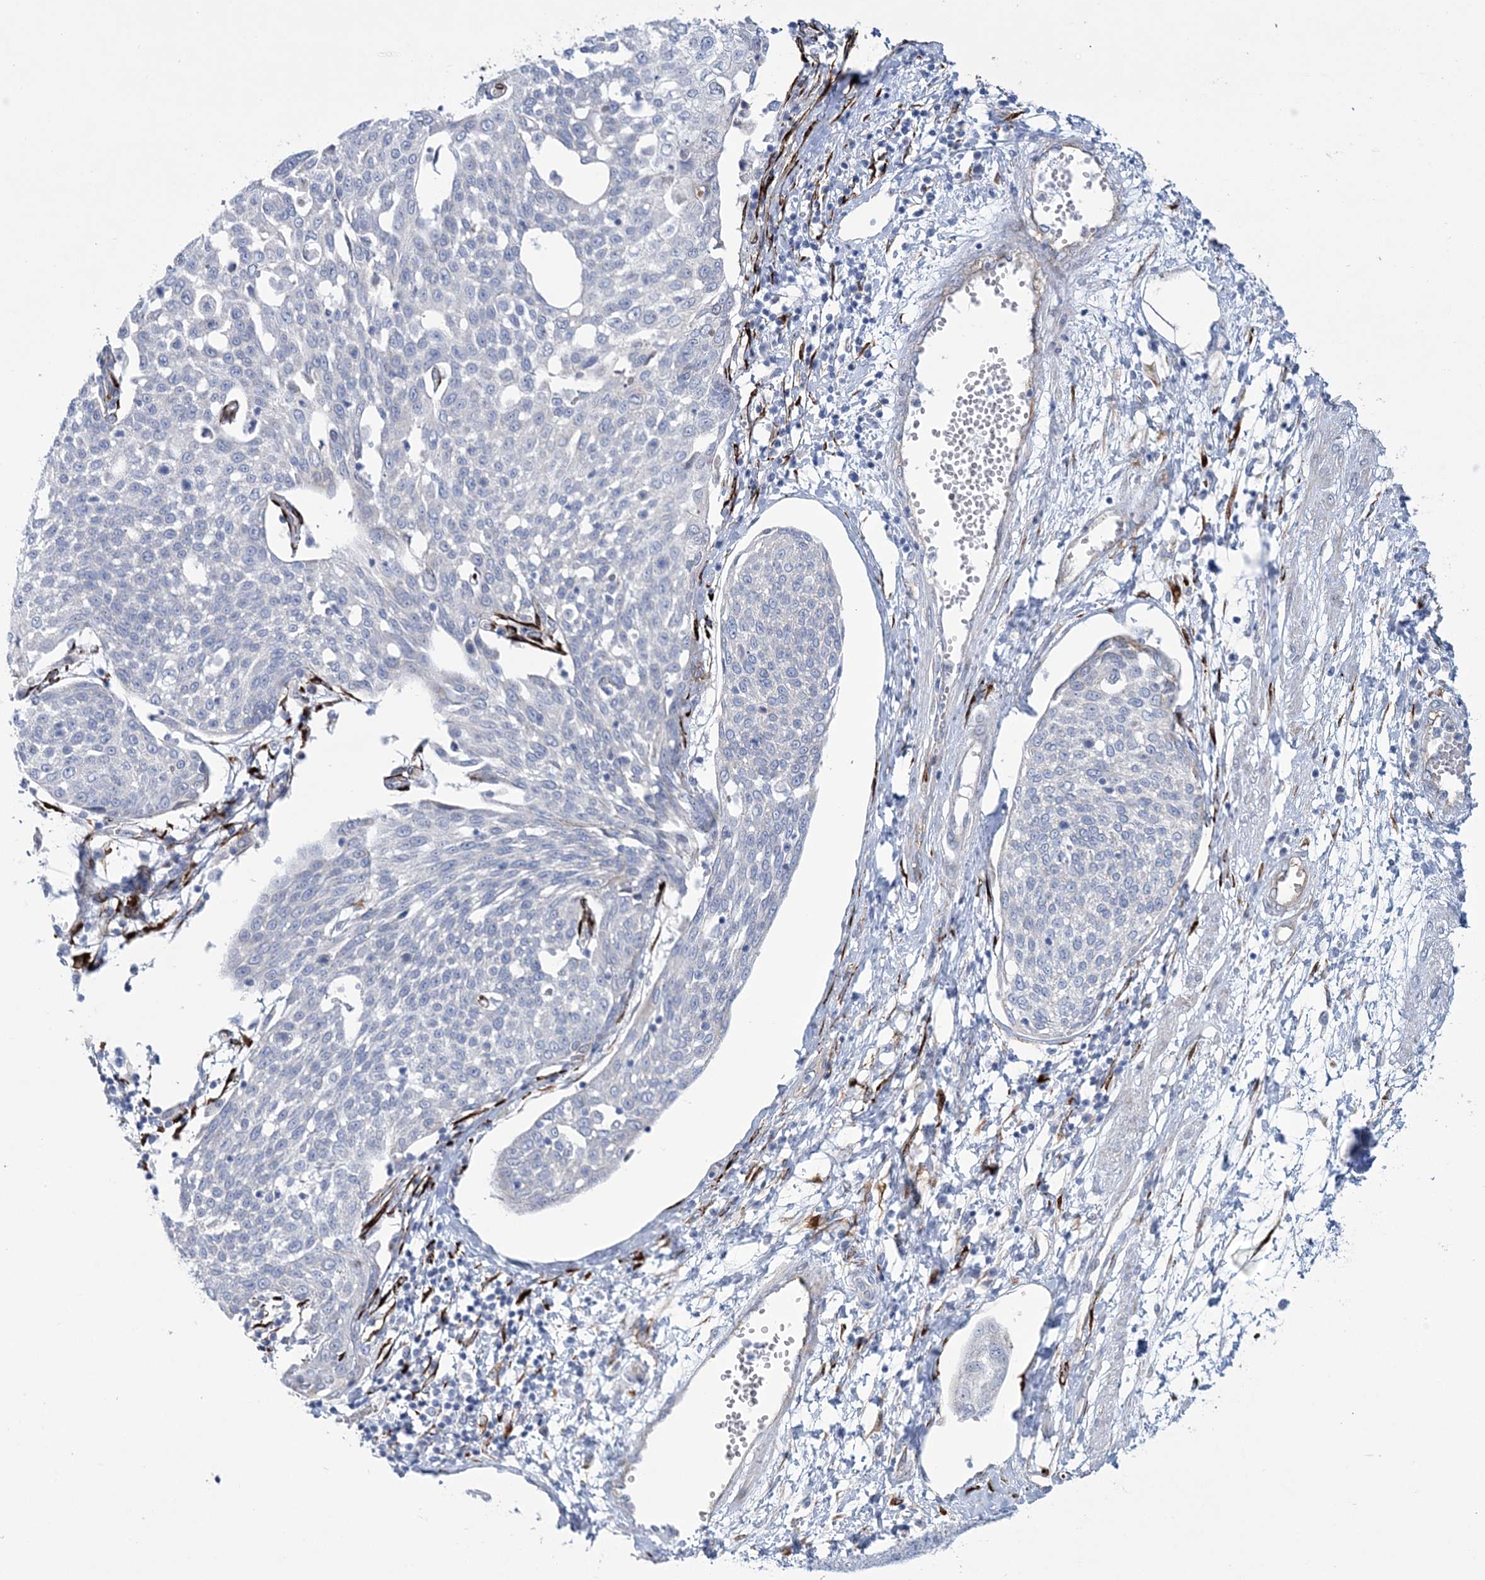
{"staining": {"intensity": "negative", "quantity": "none", "location": "none"}, "tissue": "cervical cancer", "cell_type": "Tumor cells", "image_type": "cancer", "snomed": [{"axis": "morphology", "description": "Squamous cell carcinoma, NOS"}, {"axis": "topography", "description": "Cervix"}], "caption": "This is an immunohistochemistry image of cervical squamous cell carcinoma. There is no staining in tumor cells.", "gene": "RAB11FIP5", "patient": {"sex": "female", "age": 34}}